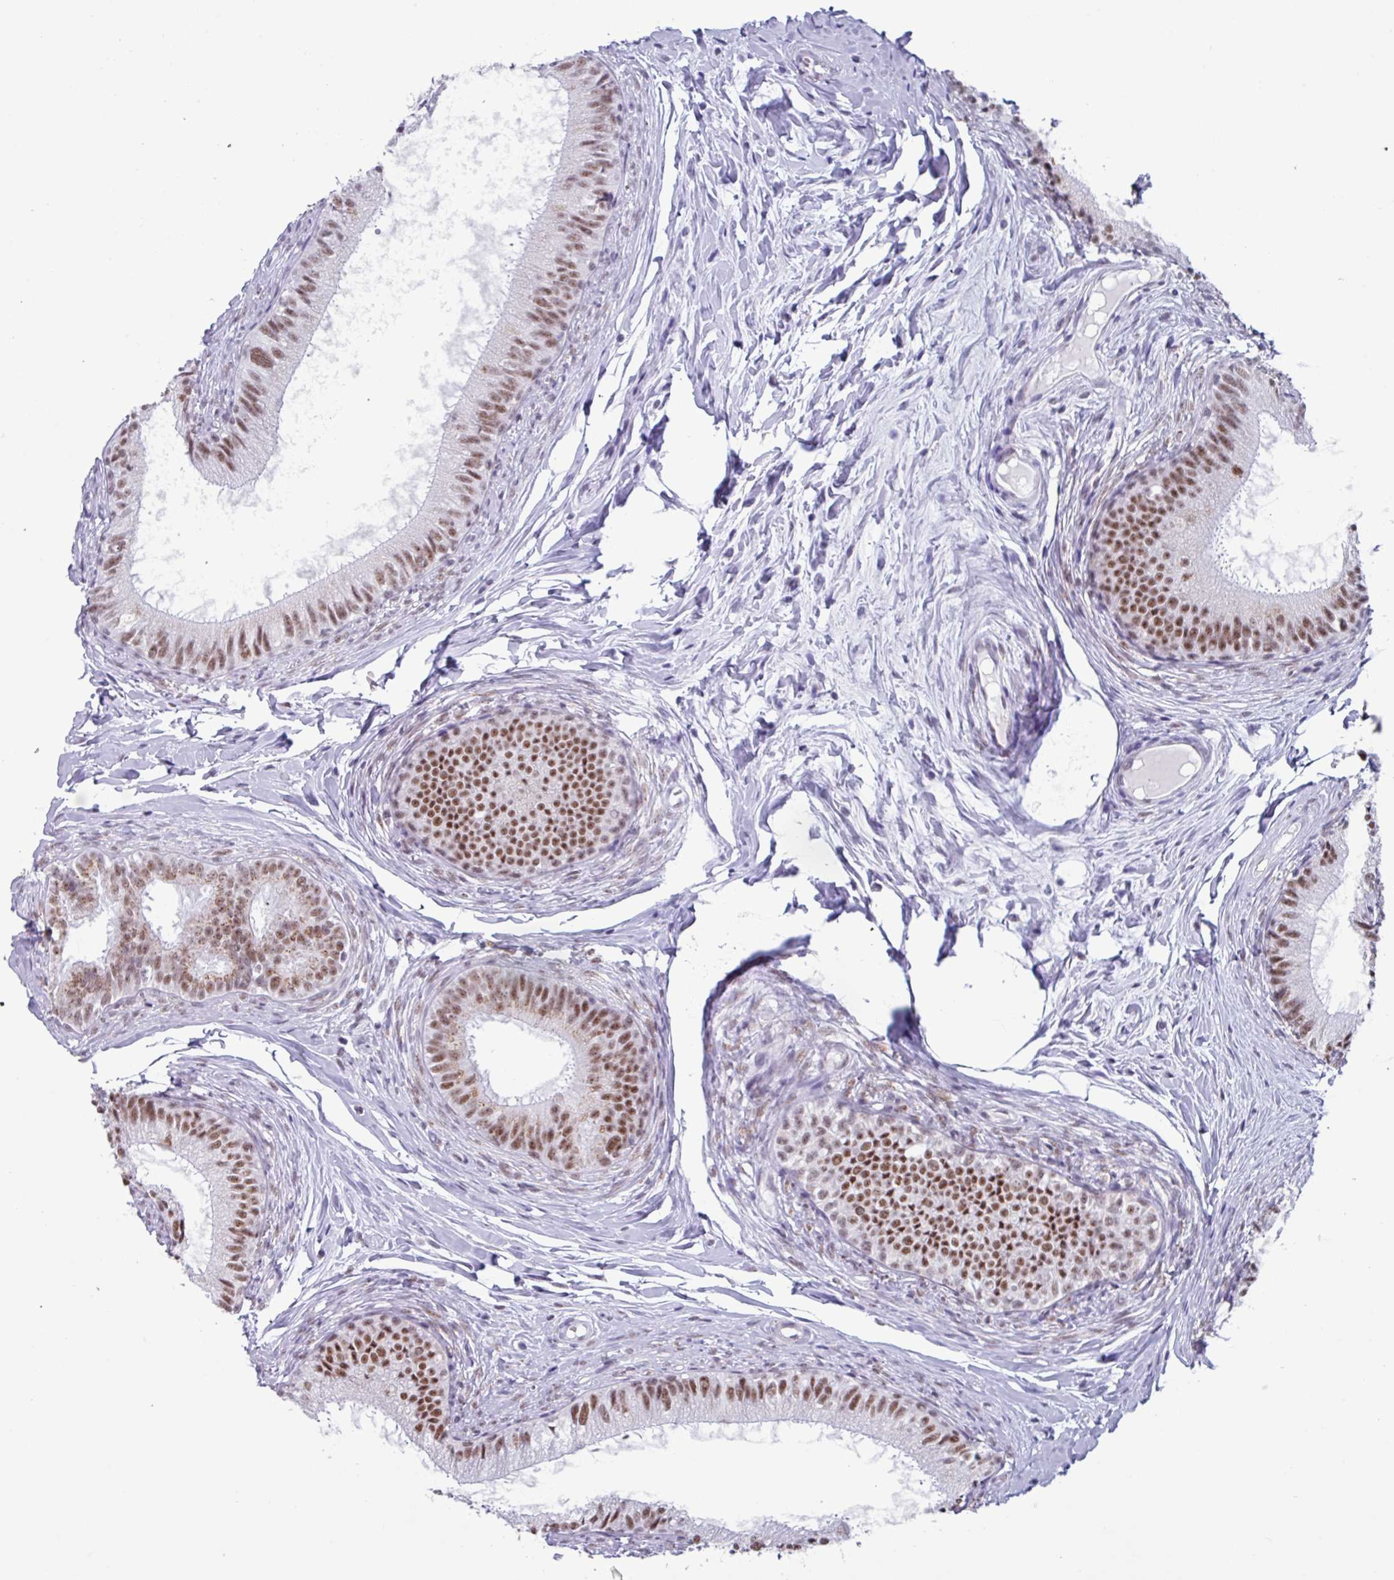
{"staining": {"intensity": "moderate", "quantity": "25%-75%", "location": "nuclear"}, "tissue": "epididymis", "cell_type": "Glandular cells", "image_type": "normal", "snomed": [{"axis": "morphology", "description": "Normal tissue, NOS"}, {"axis": "topography", "description": "Epididymis"}], "caption": "The histopathology image demonstrates a brown stain indicating the presence of a protein in the nuclear of glandular cells in epididymis.", "gene": "PUF60", "patient": {"sex": "male", "age": 25}}